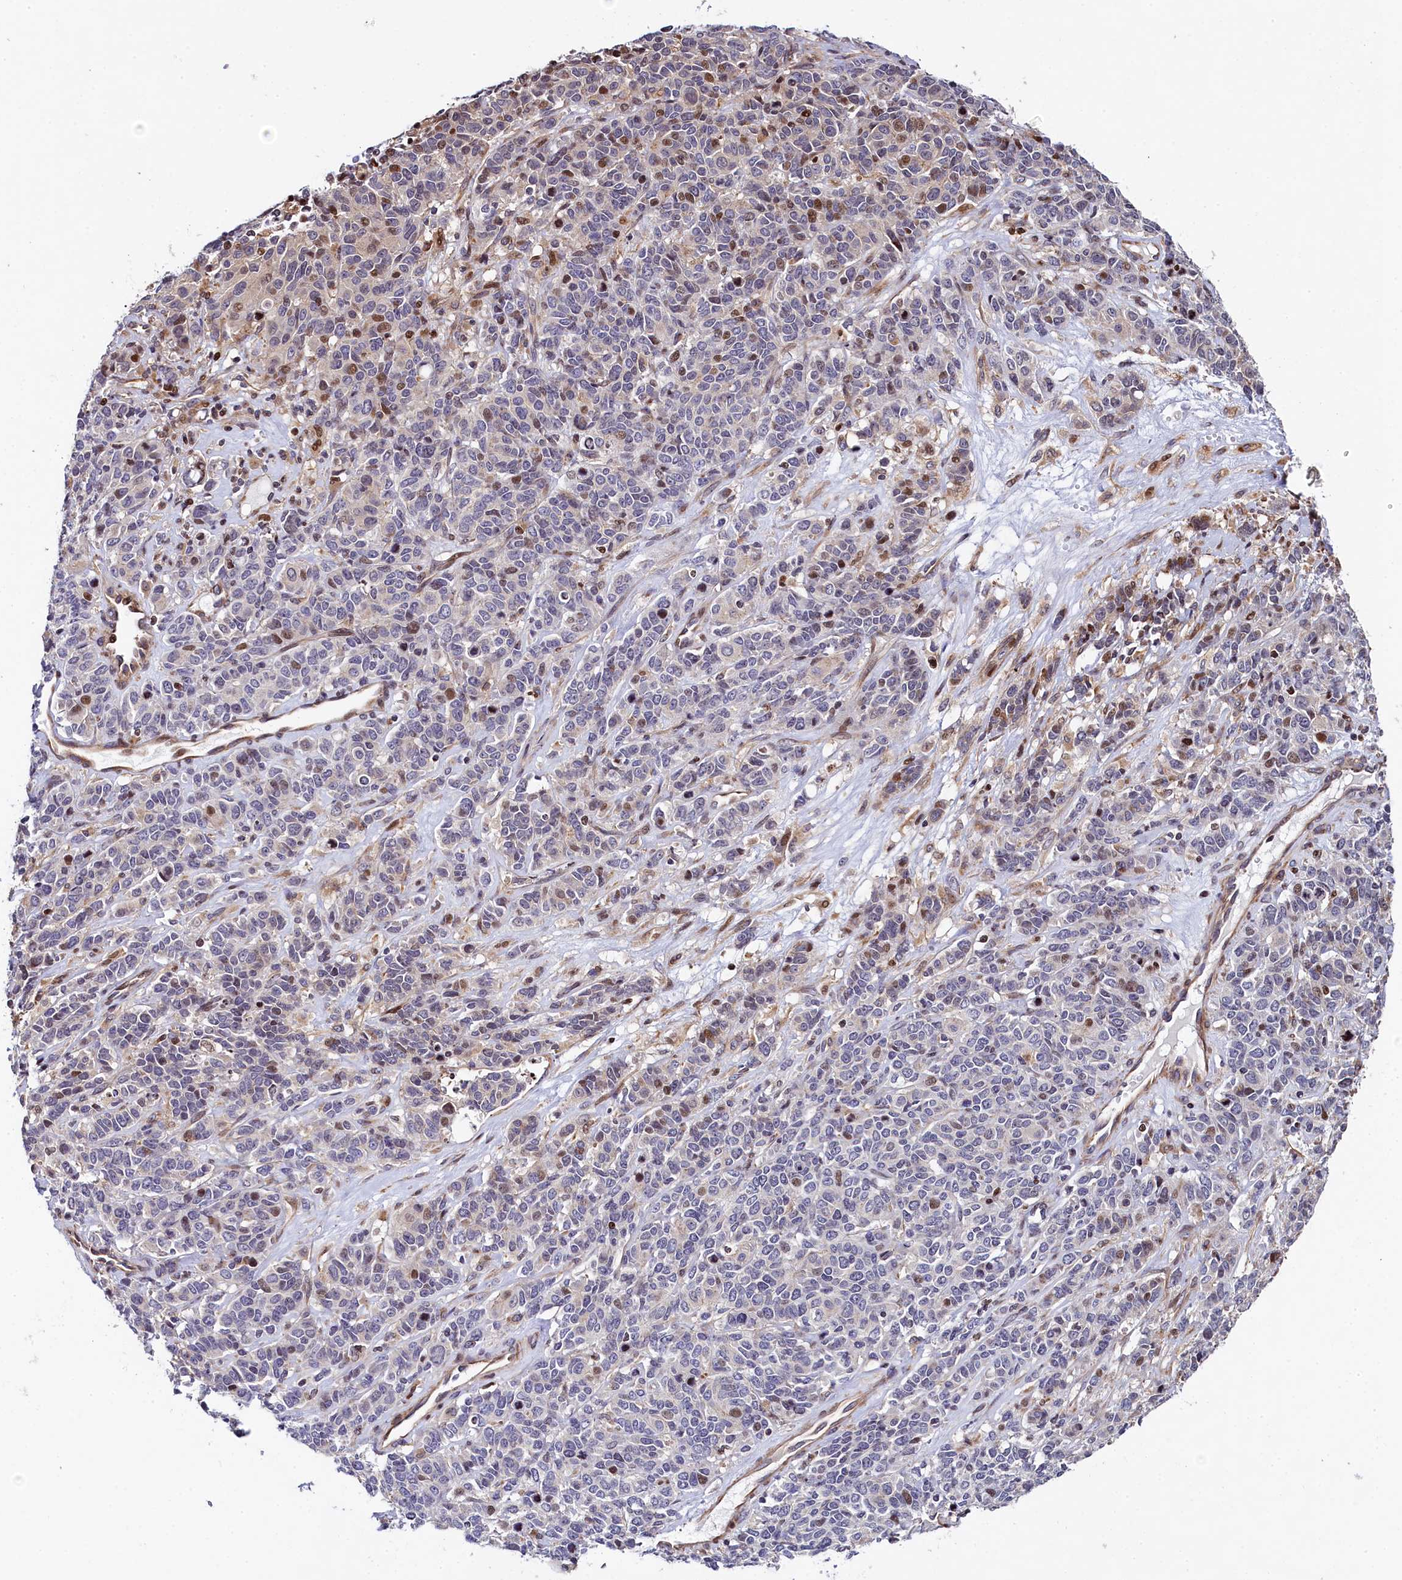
{"staining": {"intensity": "moderate", "quantity": "<25%", "location": "nuclear"}, "tissue": "cervical cancer", "cell_type": "Tumor cells", "image_type": "cancer", "snomed": [{"axis": "morphology", "description": "Squamous cell carcinoma, NOS"}, {"axis": "topography", "description": "Cervix"}], "caption": "Immunohistochemical staining of human cervical squamous cell carcinoma demonstrates low levels of moderate nuclear positivity in approximately <25% of tumor cells. (brown staining indicates protein expression, while blue staining denotes nuclei).", "gene": "TGDS", "patient": {"sex": "female", "age": 60}}